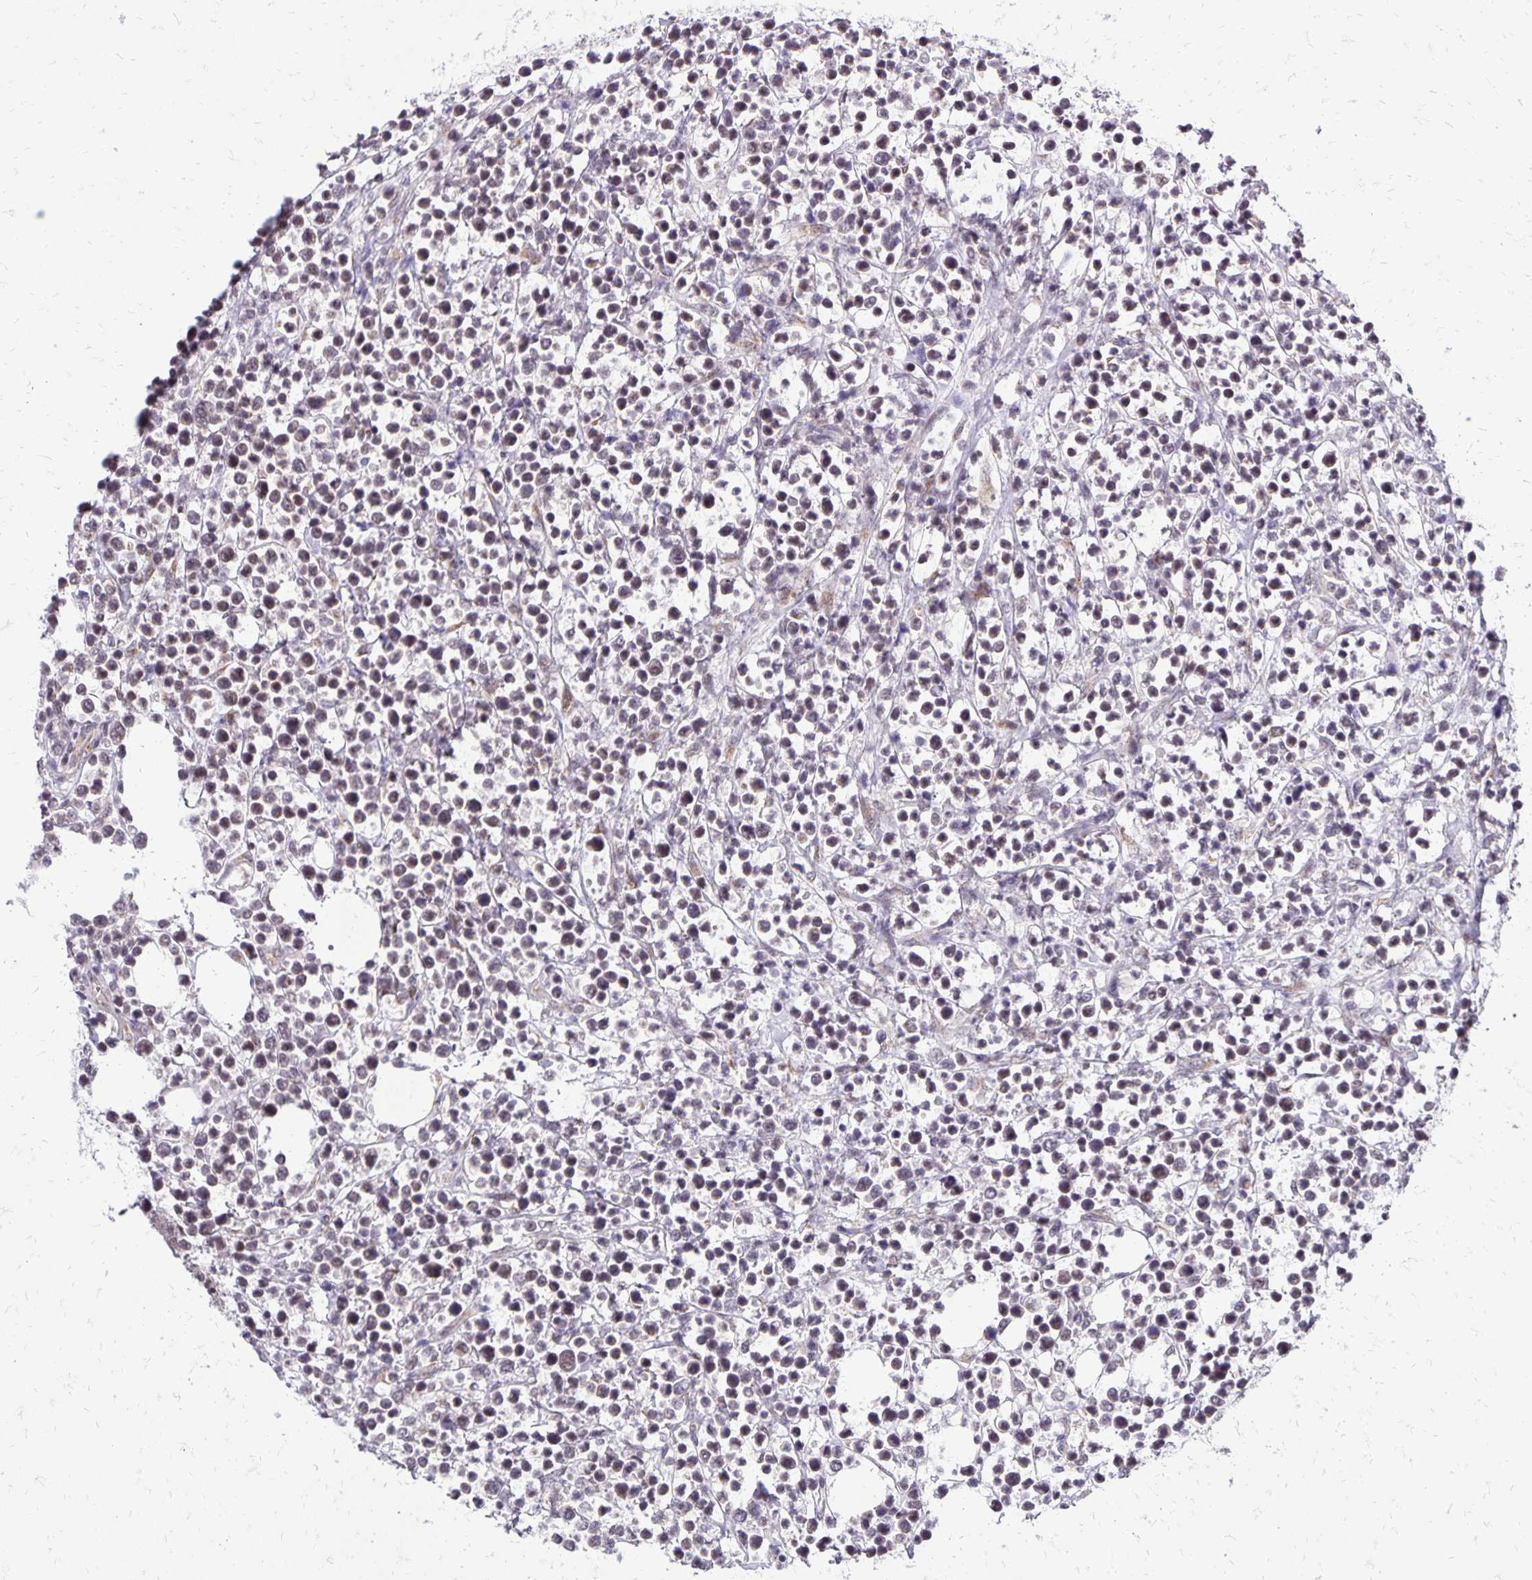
{"staining": {"intensity": "weak", "quantity": "<25%", "location": "nuclear"}, "tissue": "lymphoma", "cell_type": "Tumor cells", "image_type": "cancer", "snomed": [{"axis": "morphology", "description": "Malignant lymphoma, non-Hodgkin's type, Low grade"}, {"axis": "topography", "description": "Lymph node"}], "caption": "Immunohistochemical staining of lymphoma demonstrates no significant positivity in tumor cells.", "gene": "GOLGA5", "patient": {"sex": "male", "age": 60}}